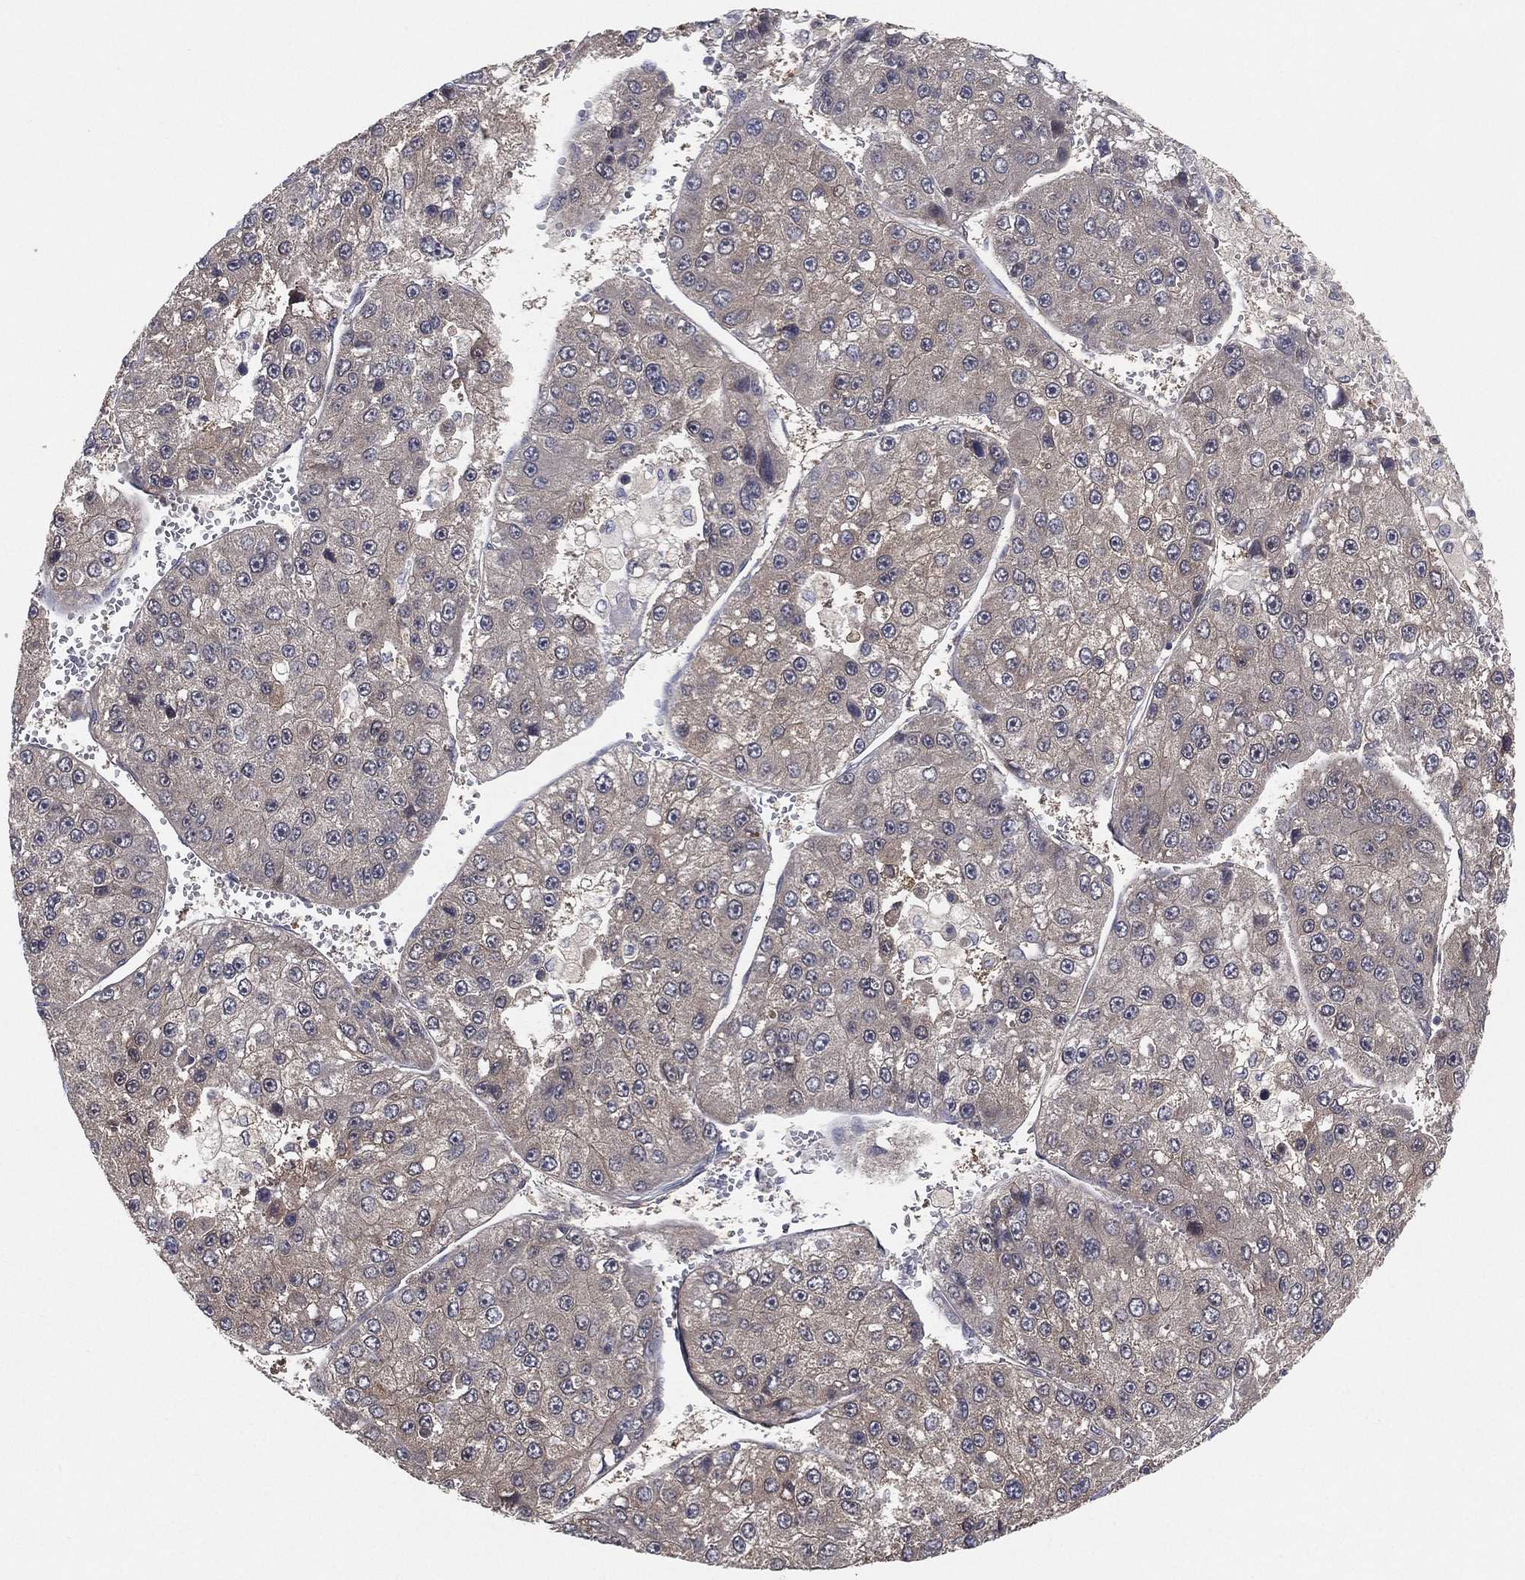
{"staining": {"intensity": "weak", "quantity": "<25%", "location": "cytoplasmic/membranous"}, "tissue": "liver cancer", "cell_type": "Tumor cells", "image_type": "cancer", "snomed": [{"axis": "morphology", "description": "Carcinoma, Hepatocellular, NOS"}, {"axis": "topography", "description": "Liver"}], "caption": "This is an IHC micrograph of liver cancer (hepatocellular carcinoma). There is no expression in tumor cells.", "gene": "PSMG4", "patient": {"sex": "female", "age": 73}}